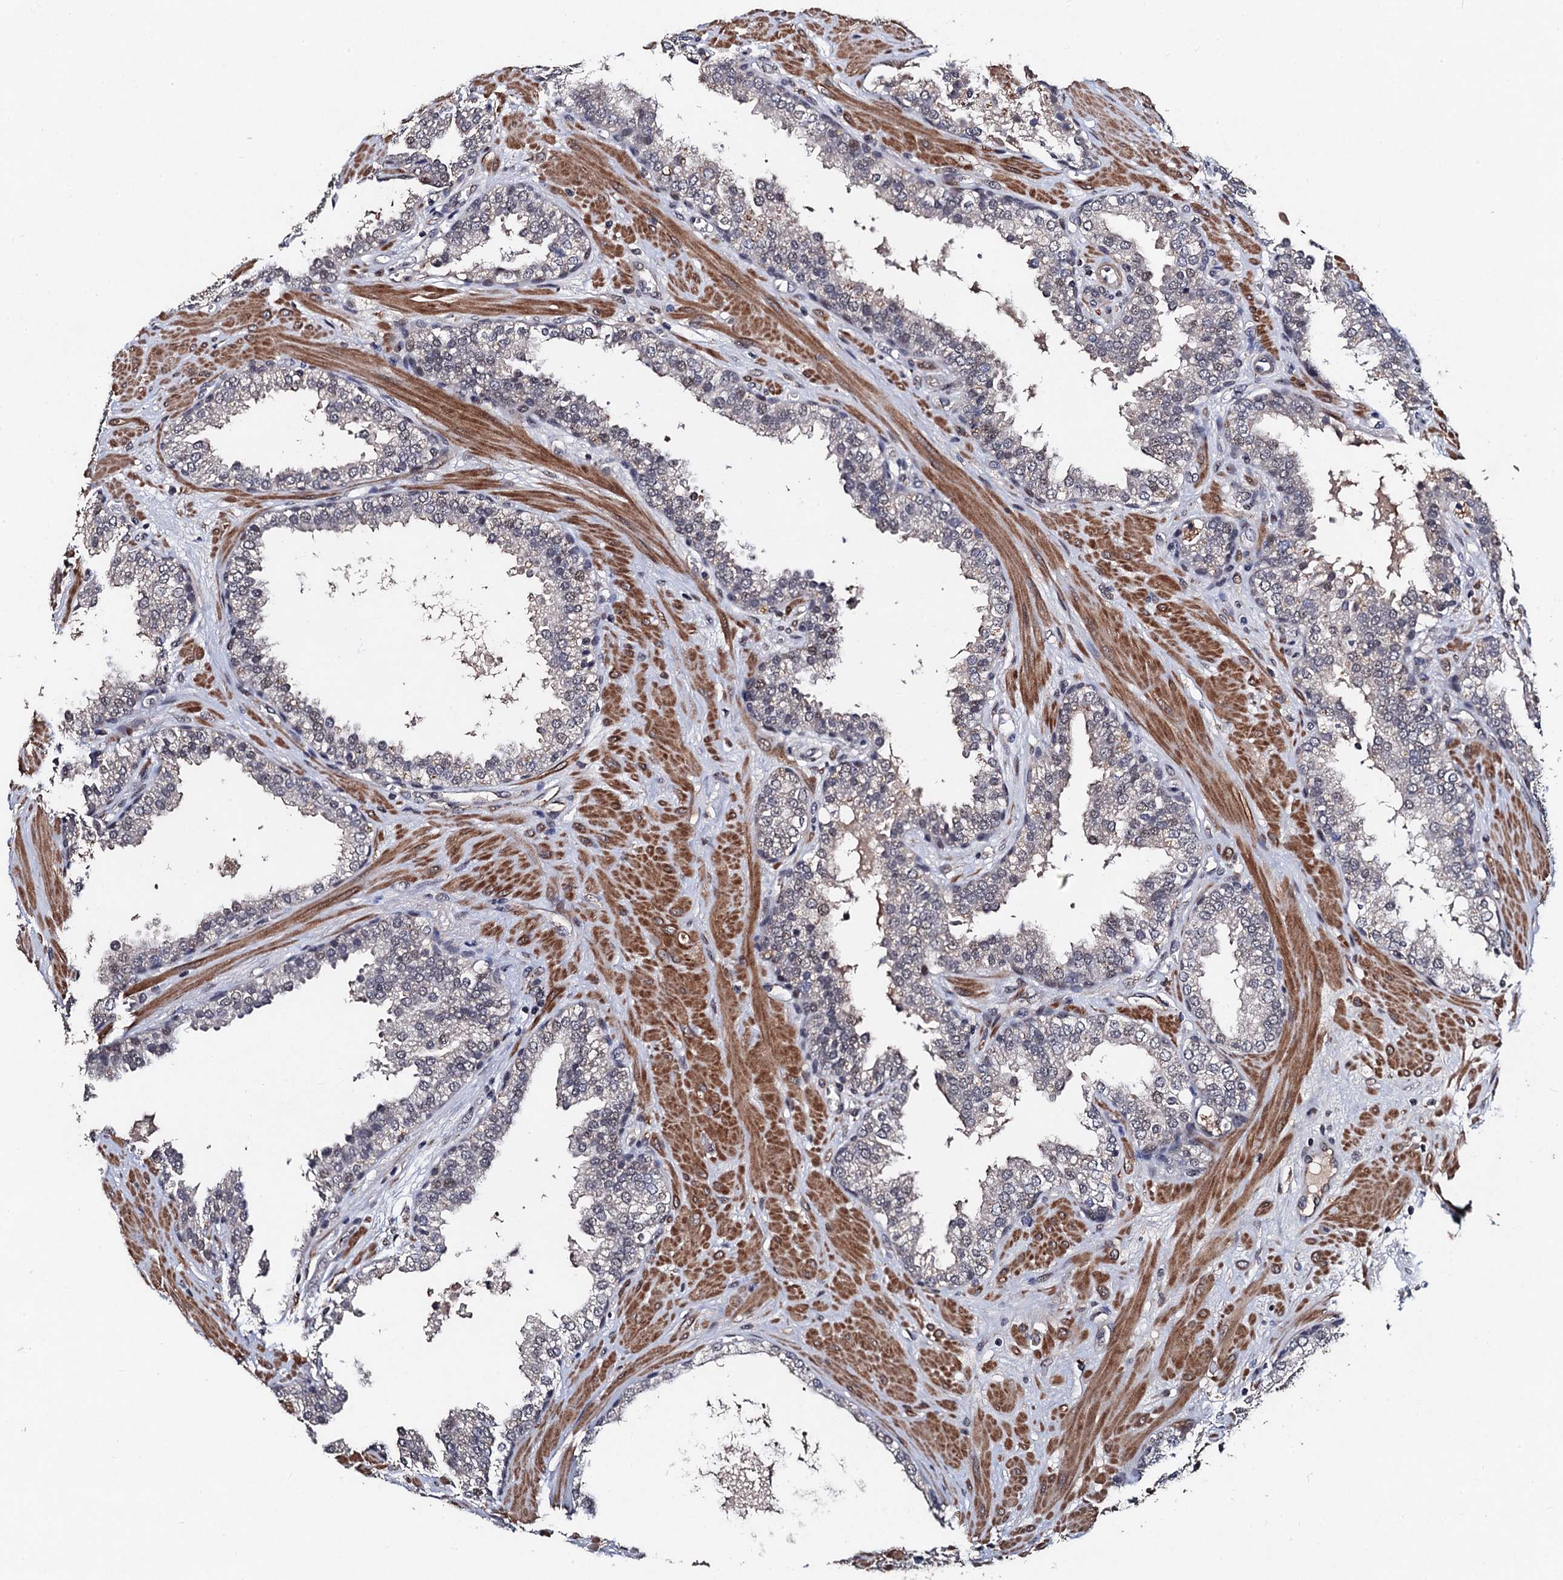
{"staining": {"intensity": "weak", "quantity": "<25%", "location": "cytoplasmic/membranous"}, "tissue": "prostate", "cell_type": "Glandular cells", "image_type": "normal", "snomed": [{"axis": "morphology", "description": "Normal tissue, NOS"}, {"axis": "topography", "description": "Prostate"}], "caption": "This is a image of IHC staining of benign prostate, which shows no expression in glandular cells. (Stains: DAB IHC with hematoxylin counter stain, Microscopy: brightfield microscopy at high magnification).", "gene": "PPTC7", "patient": {"sex": "male", "age": 51}}